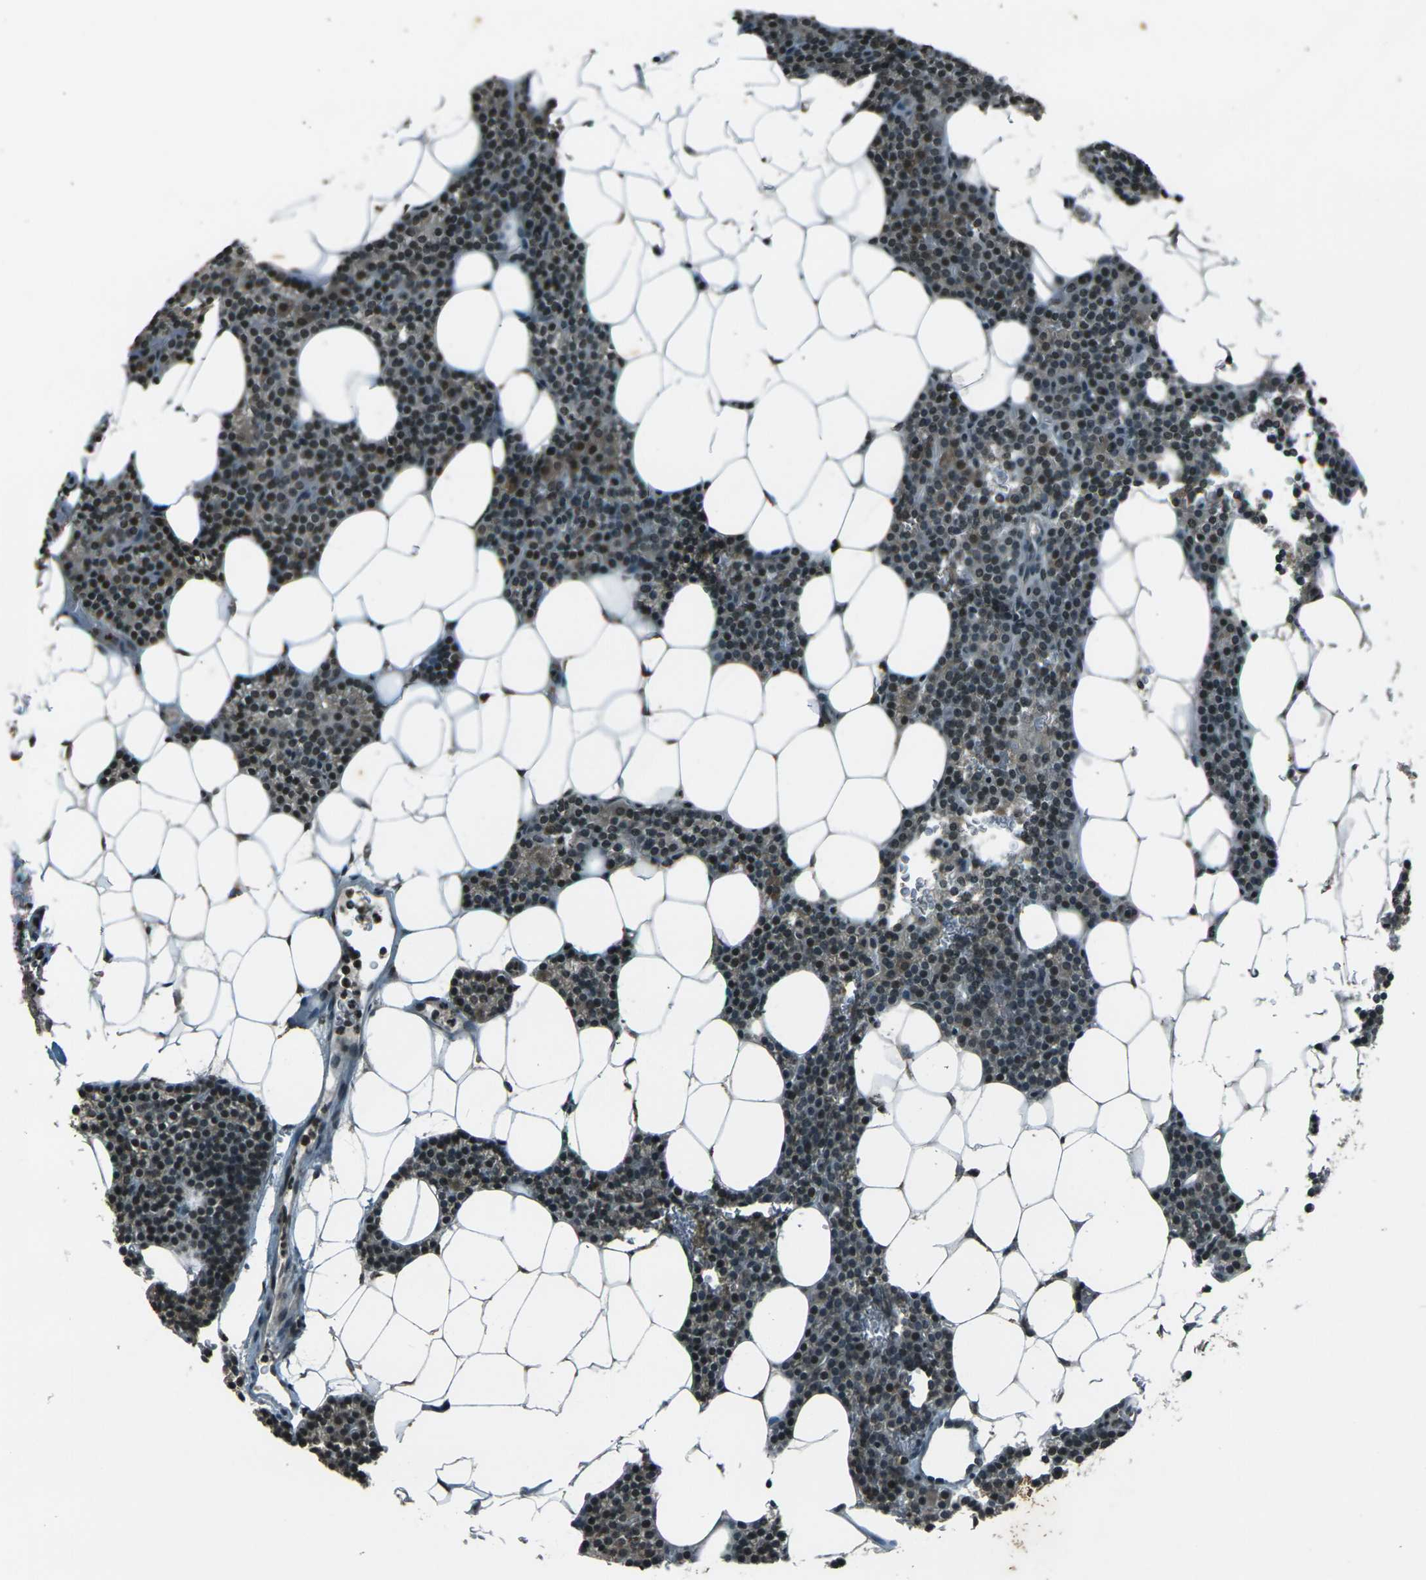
{"staining": {"intensity": "moderate", "quantity": ">75%", "location": "cytoplasmic/membranous,nuclear"}, "tissue": "parathyroid gland", "cell_type": "Glandular cells", "image_type": "normal", "snomed": [{"axis": "morphology", "description": "Normal tissue, NOS"}, {"axis": "morphology", "description": "Adenoma, NOS"}, {"axis": "topography", "description": "Parathyroid gland"}], "caption": "This image shows immunohistochemistry (IHC) staining of unremarkable parathyroid gland, with medium moderate cytoplasmic/membranous,nuclear expression in approximately >75% of glandular cells.", "gene": "PRPF8", "patient": {"sex": "female", "age": 51}}